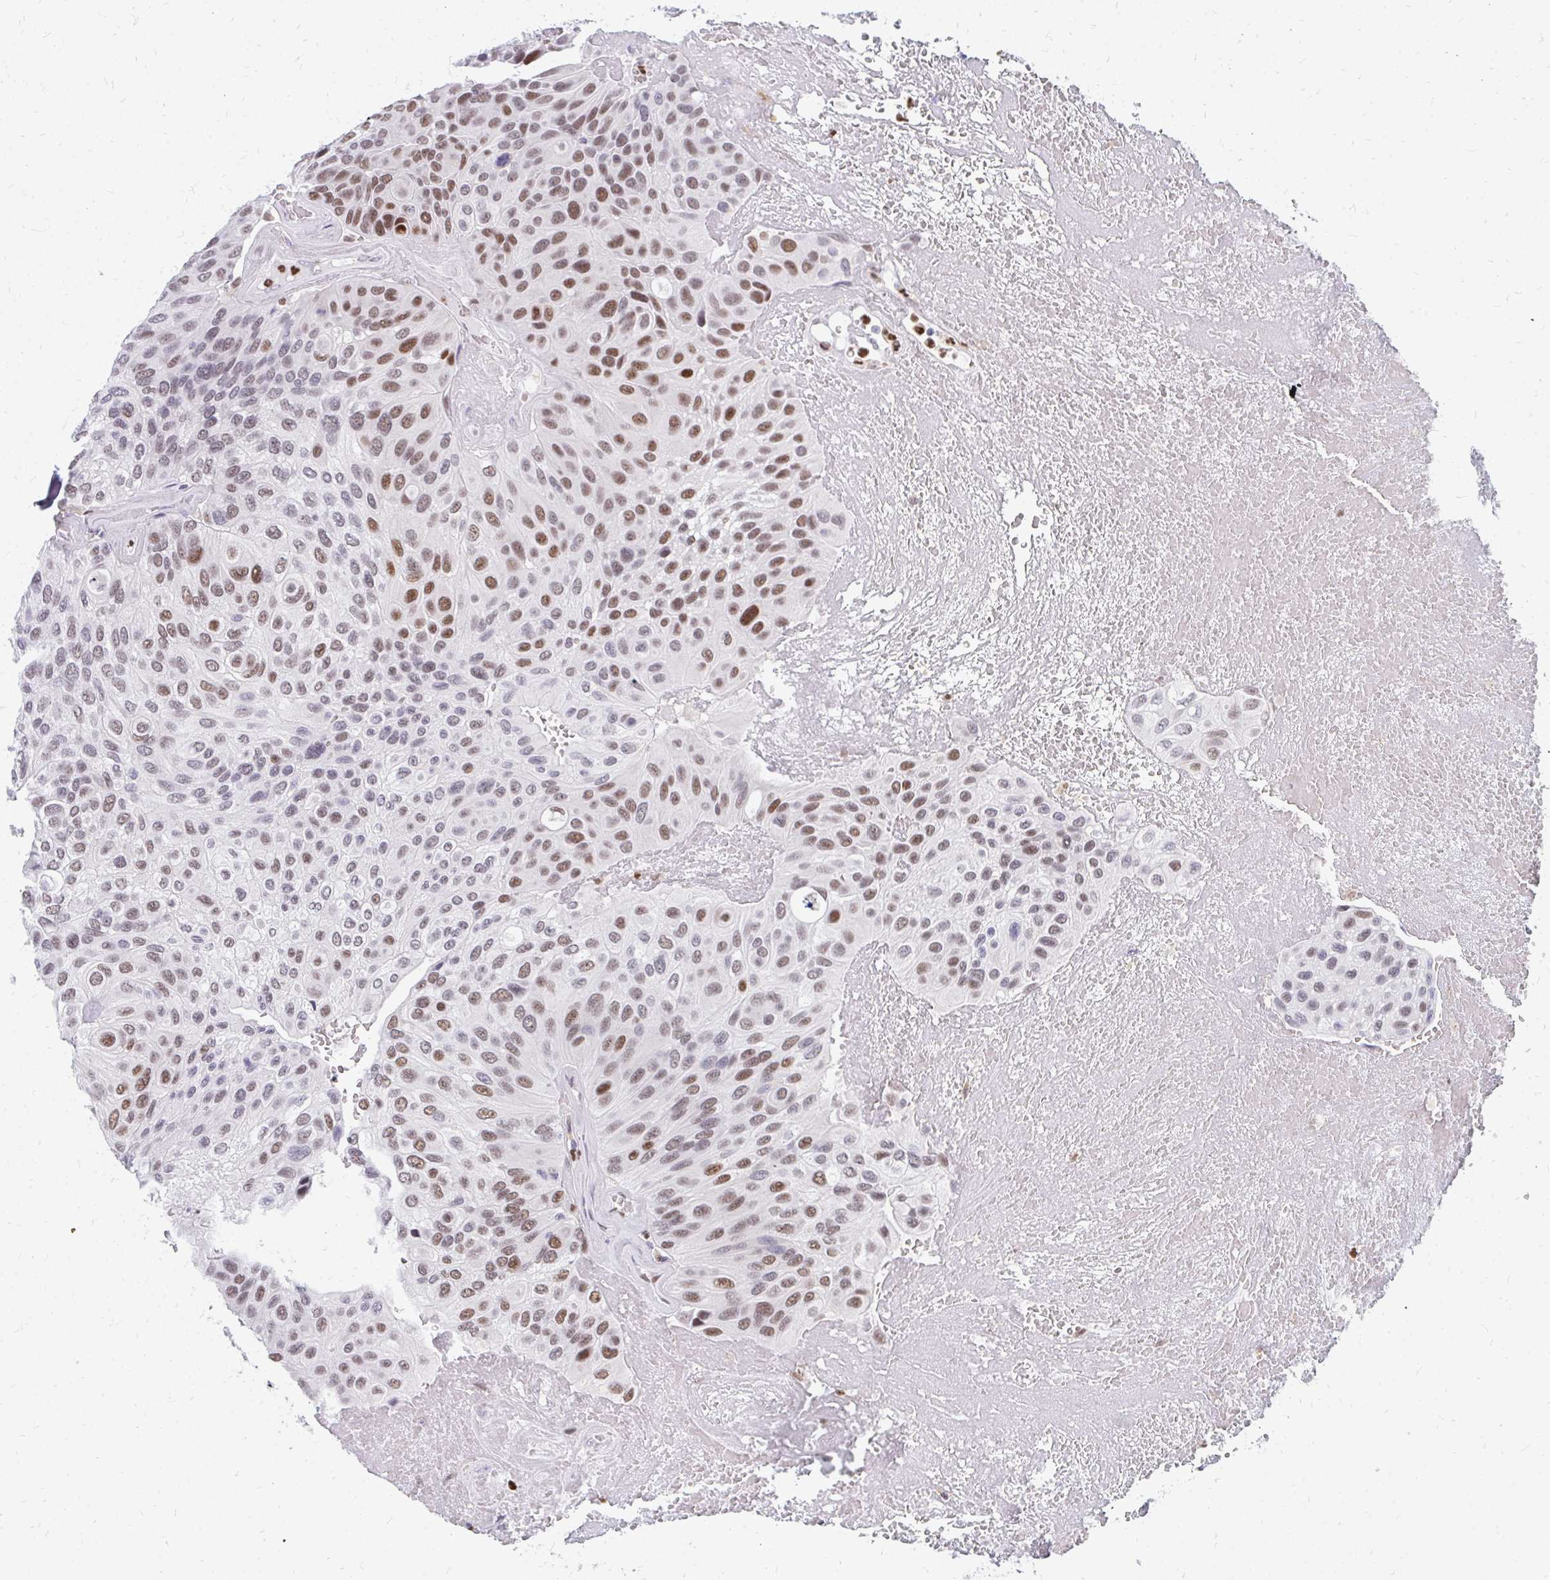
{"staining": {"intensity": "moderate", "quantity": ">75%", "location": "nuclear"}, "tissue": "urothelial cancer", "cell_type": "Tumor cells", "image_type": "cancer", "snomed": [{"axis": "morphology", "description": "Urothelial carcinoma, High grade"}, {"axis": "topography", "description": "Urinary bladder"}], "caption": "Immunohistochemistry image of neoplastic tissue: urothelial cancer stained using IHC reveals medium levels of moderate protein expression localized specifically in the nuclear of tumor cells, appearing as a nuclear brown color.", "gene": "PLK3", "patient": {"sex": "male", "age": 66}}